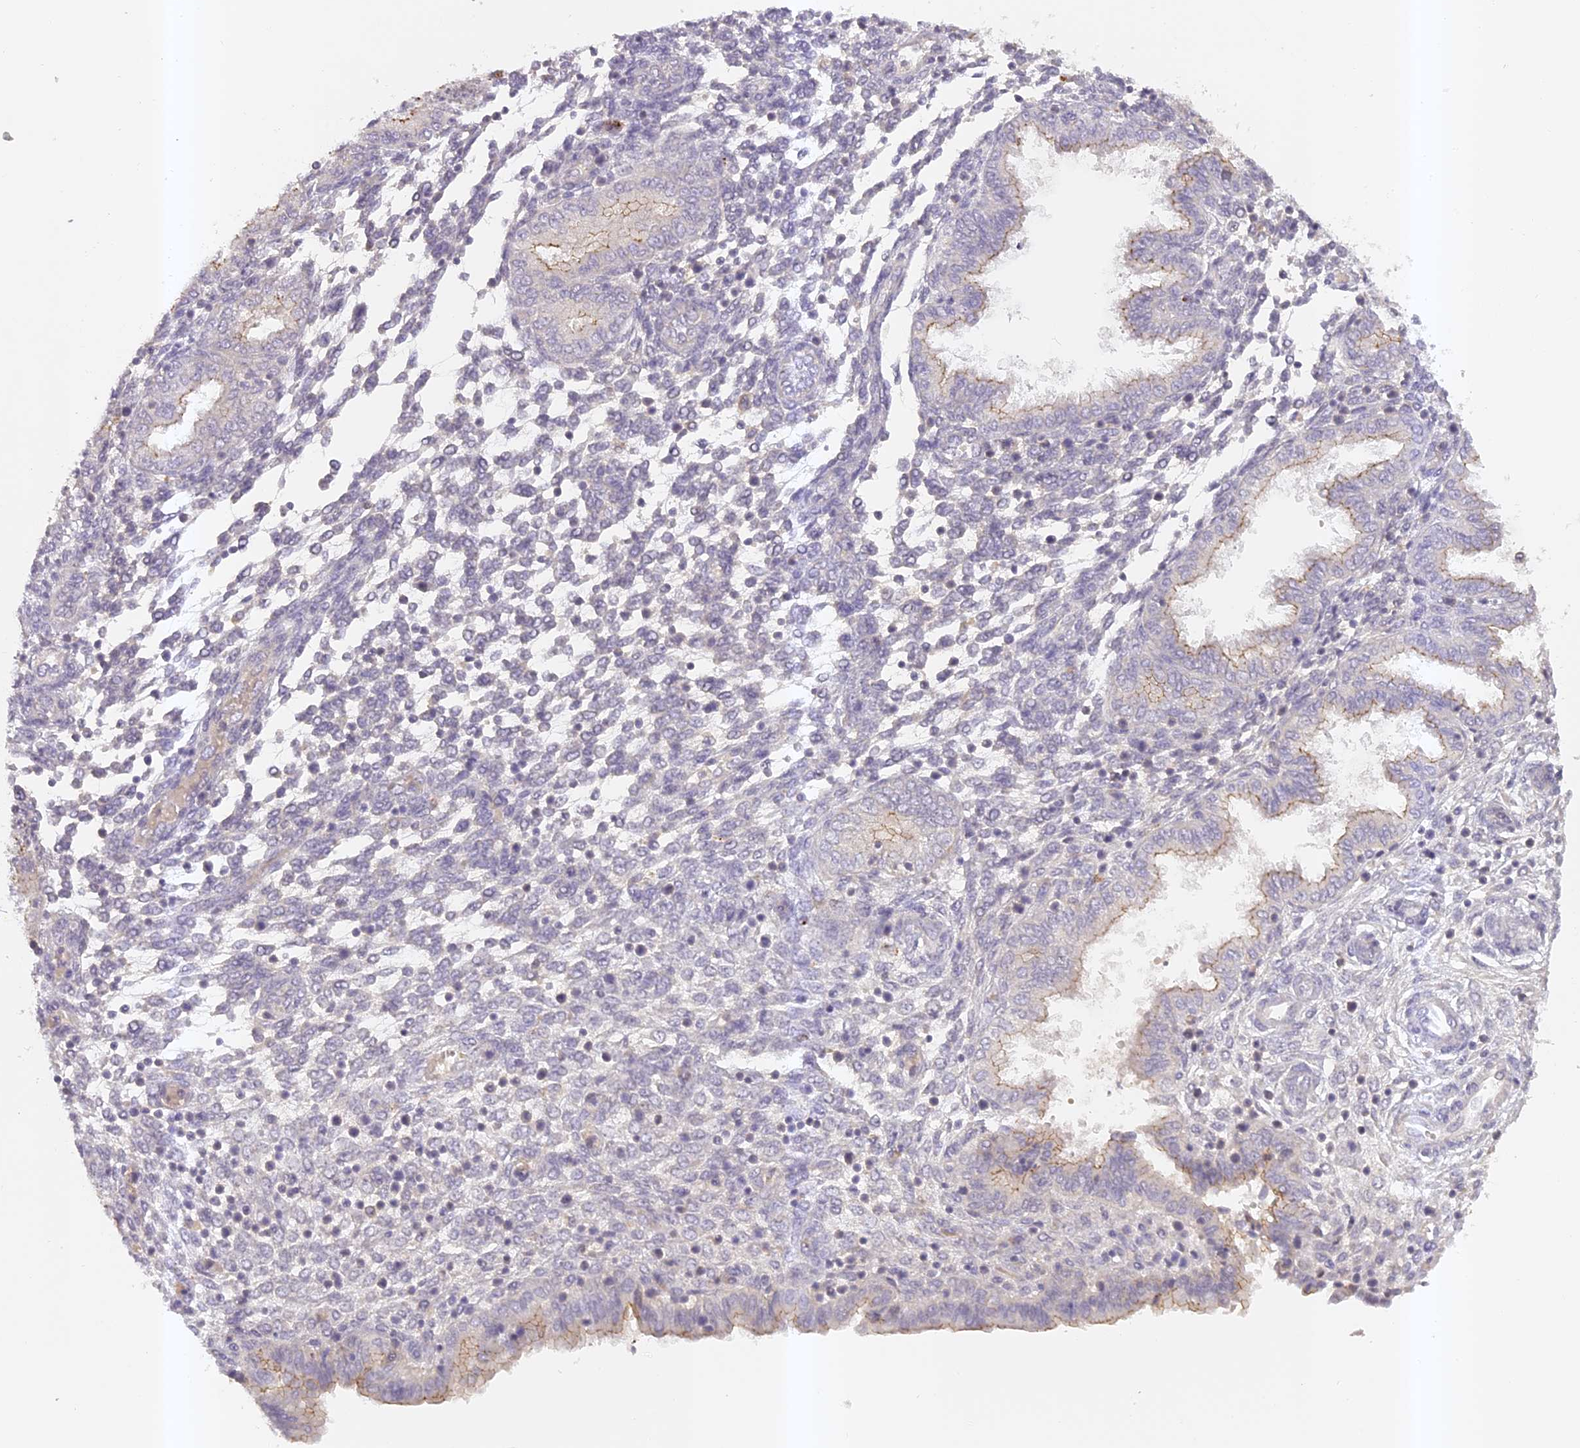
{"staining": {"intensity": "negative", "quantity": "none", "location": "none"}, "tissue": "endometrium", "cell_type": "Cells in endometrial stroma", "image_type": "normal", "snomed": [{"axis": "morphology", "description": "Normal tissue, NOS"}, {"axis": "topography", "description": "Endometrium"}], "caption": "DAB (3,3'-diaminobenzidine) immunohistochemical staining of benign human endometrium exhibits no significant positivity in cells in endometrial stroma.", "gene": "ELL3", "patient": {"sex": "female", "age": 33}}